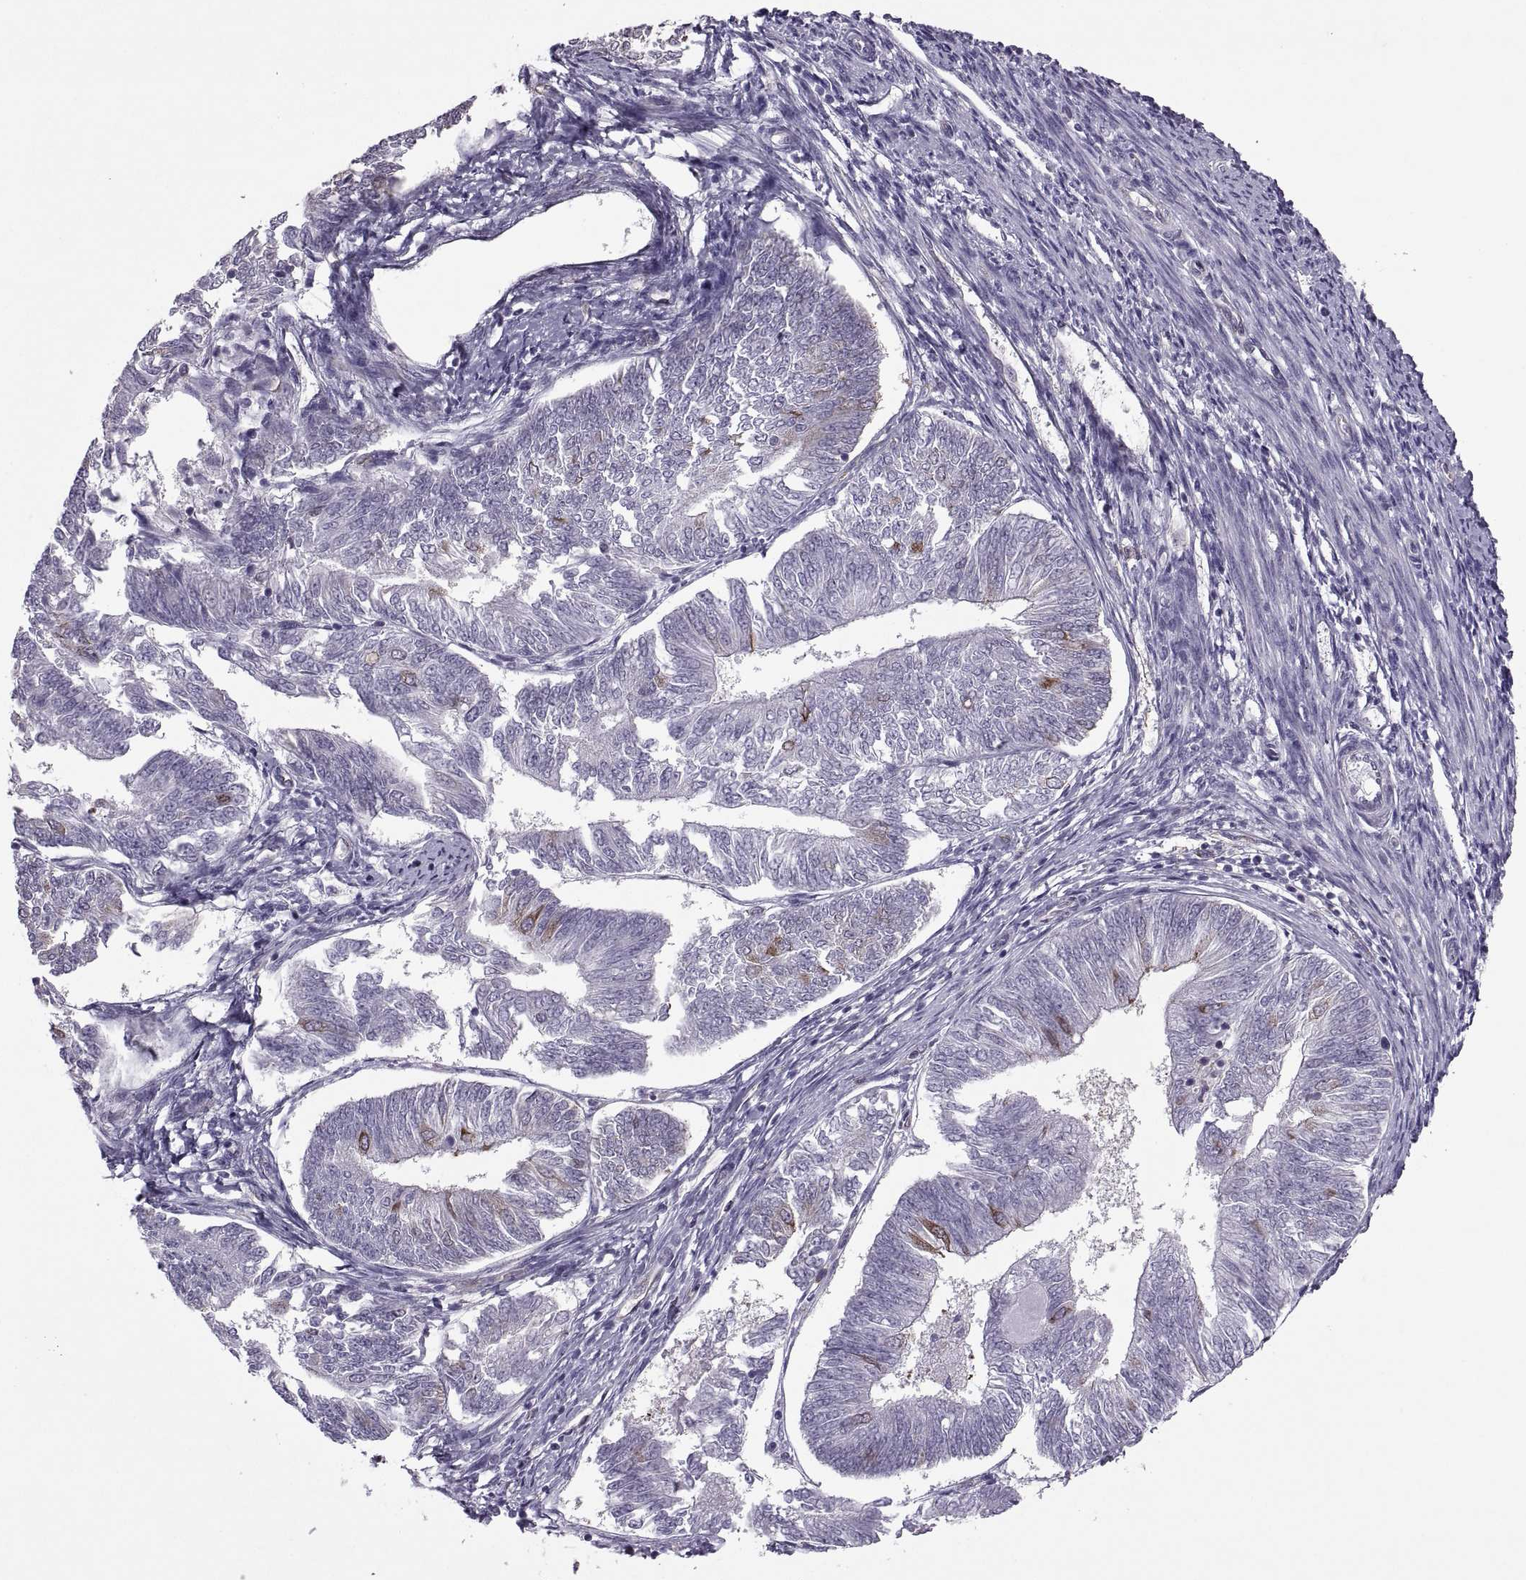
{"staining": {"intensity": "moderate", "quantity": "<25%", "location": "cytoplasmic/membranous"}, "tissue": "endometrial cancer", "cell_type": "Tumor cells", "image_type": "cancer", "snomed": [{"axis": "morphology", "description": "Adenocarcinoma, NOS"}, {"axis": "topography", "description": "Endometrium"}], "caption": "Adenocarcinoma (endometrial) stained for a protein (brown) displays moderate cytoplasmic/membranous positive staining in about <25% of tumor cells.", "gene": "PABPC1", "patient": {"sex": "female", "age": 58}}